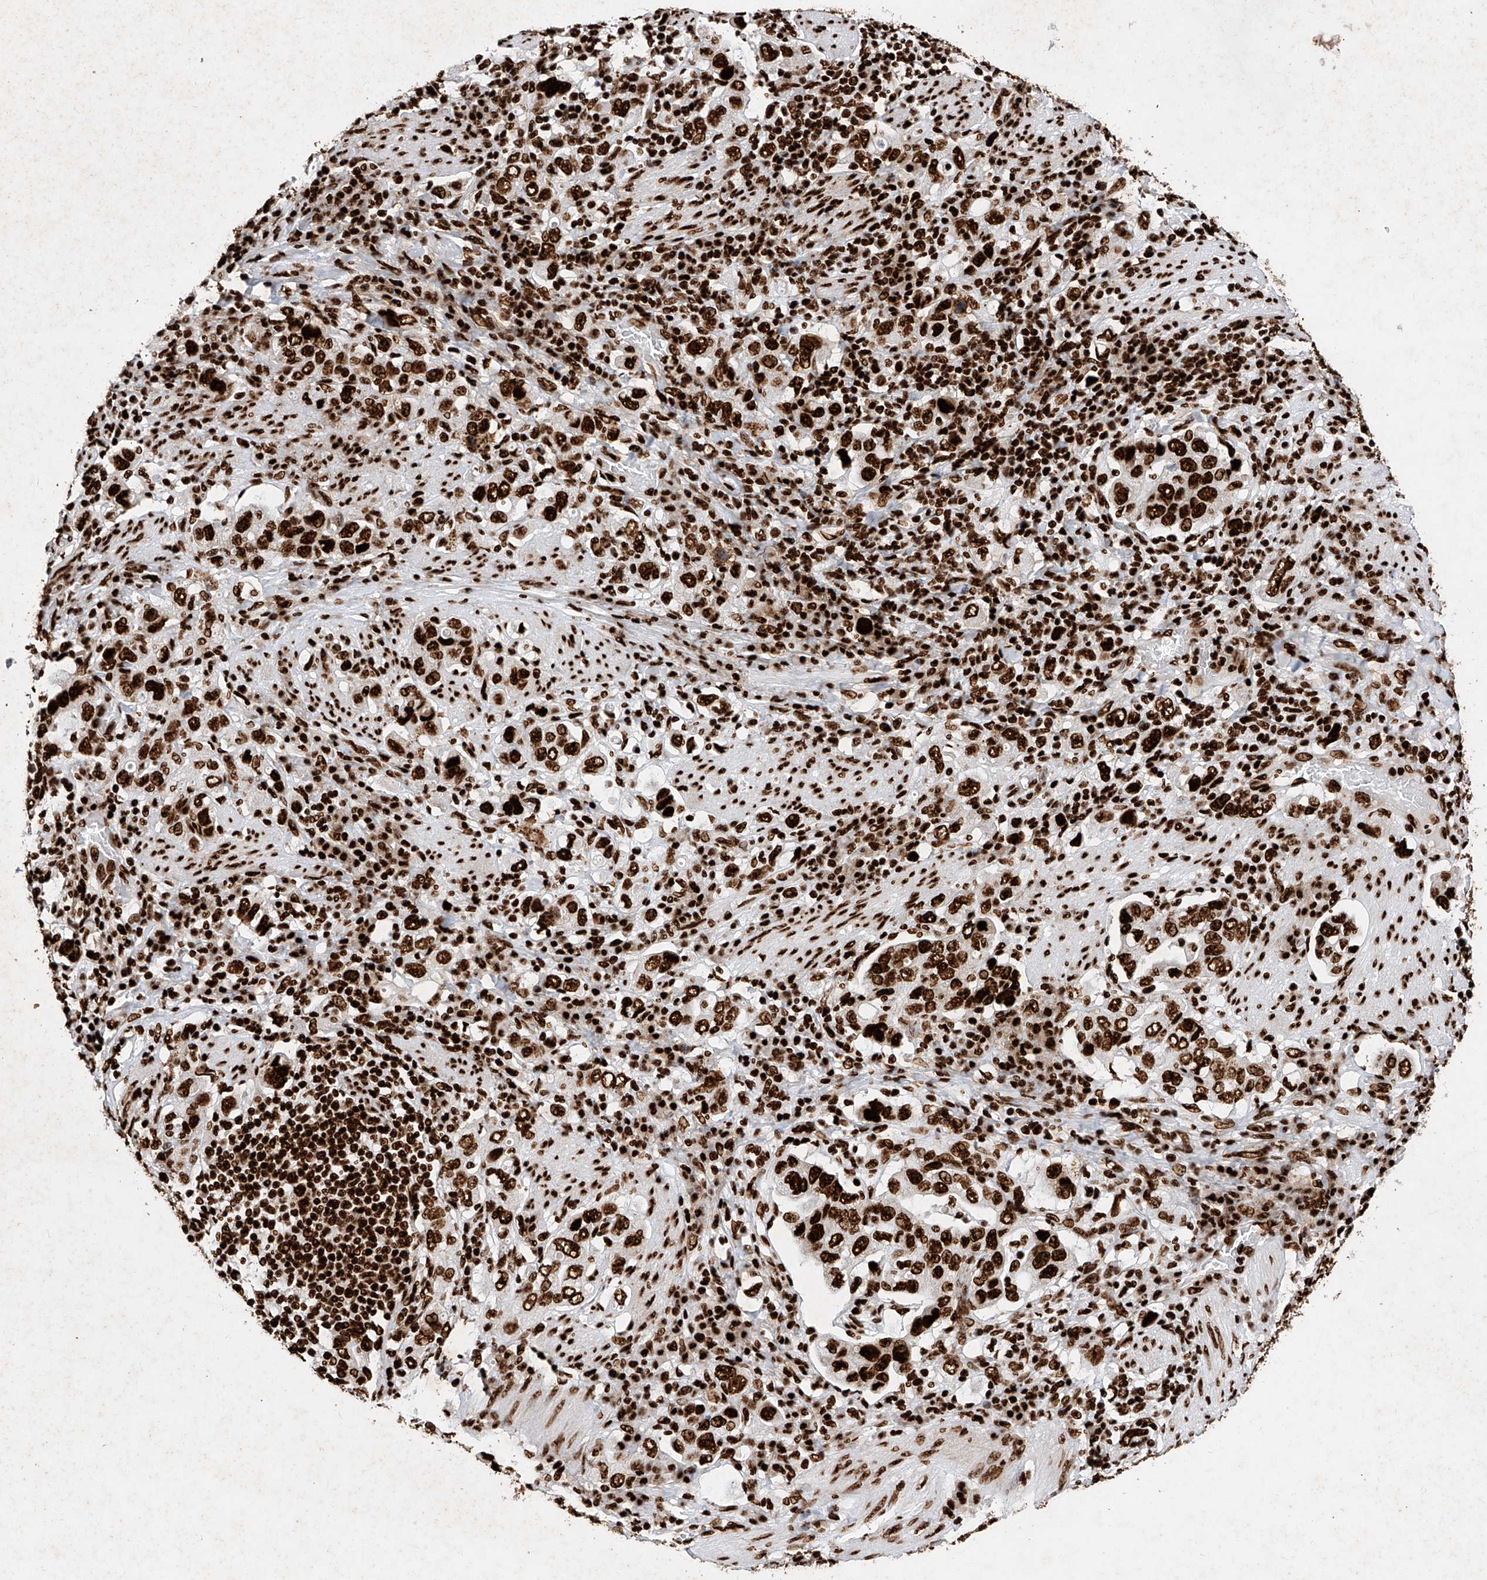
{"staining": {"intensity": "strong", "quantity": ">75%", "location": "nuclear"}, "tissue": "stomach cancer", "cell_type": "Tumor cells", "image_type": "cancer", "snomed": [{"axis": "morphology", "description": "Adenocarcinoma, NOS"}, {"axis": "topography", "description": "Stomach, upper"}], "caption": "The immunohistochemical stain highlights strong nuclear expression in tumor cells of adenocarcinoma (stomach) tissue.", "gene": "SRSF6", "patient": {"sex": "male", "age": 62}}